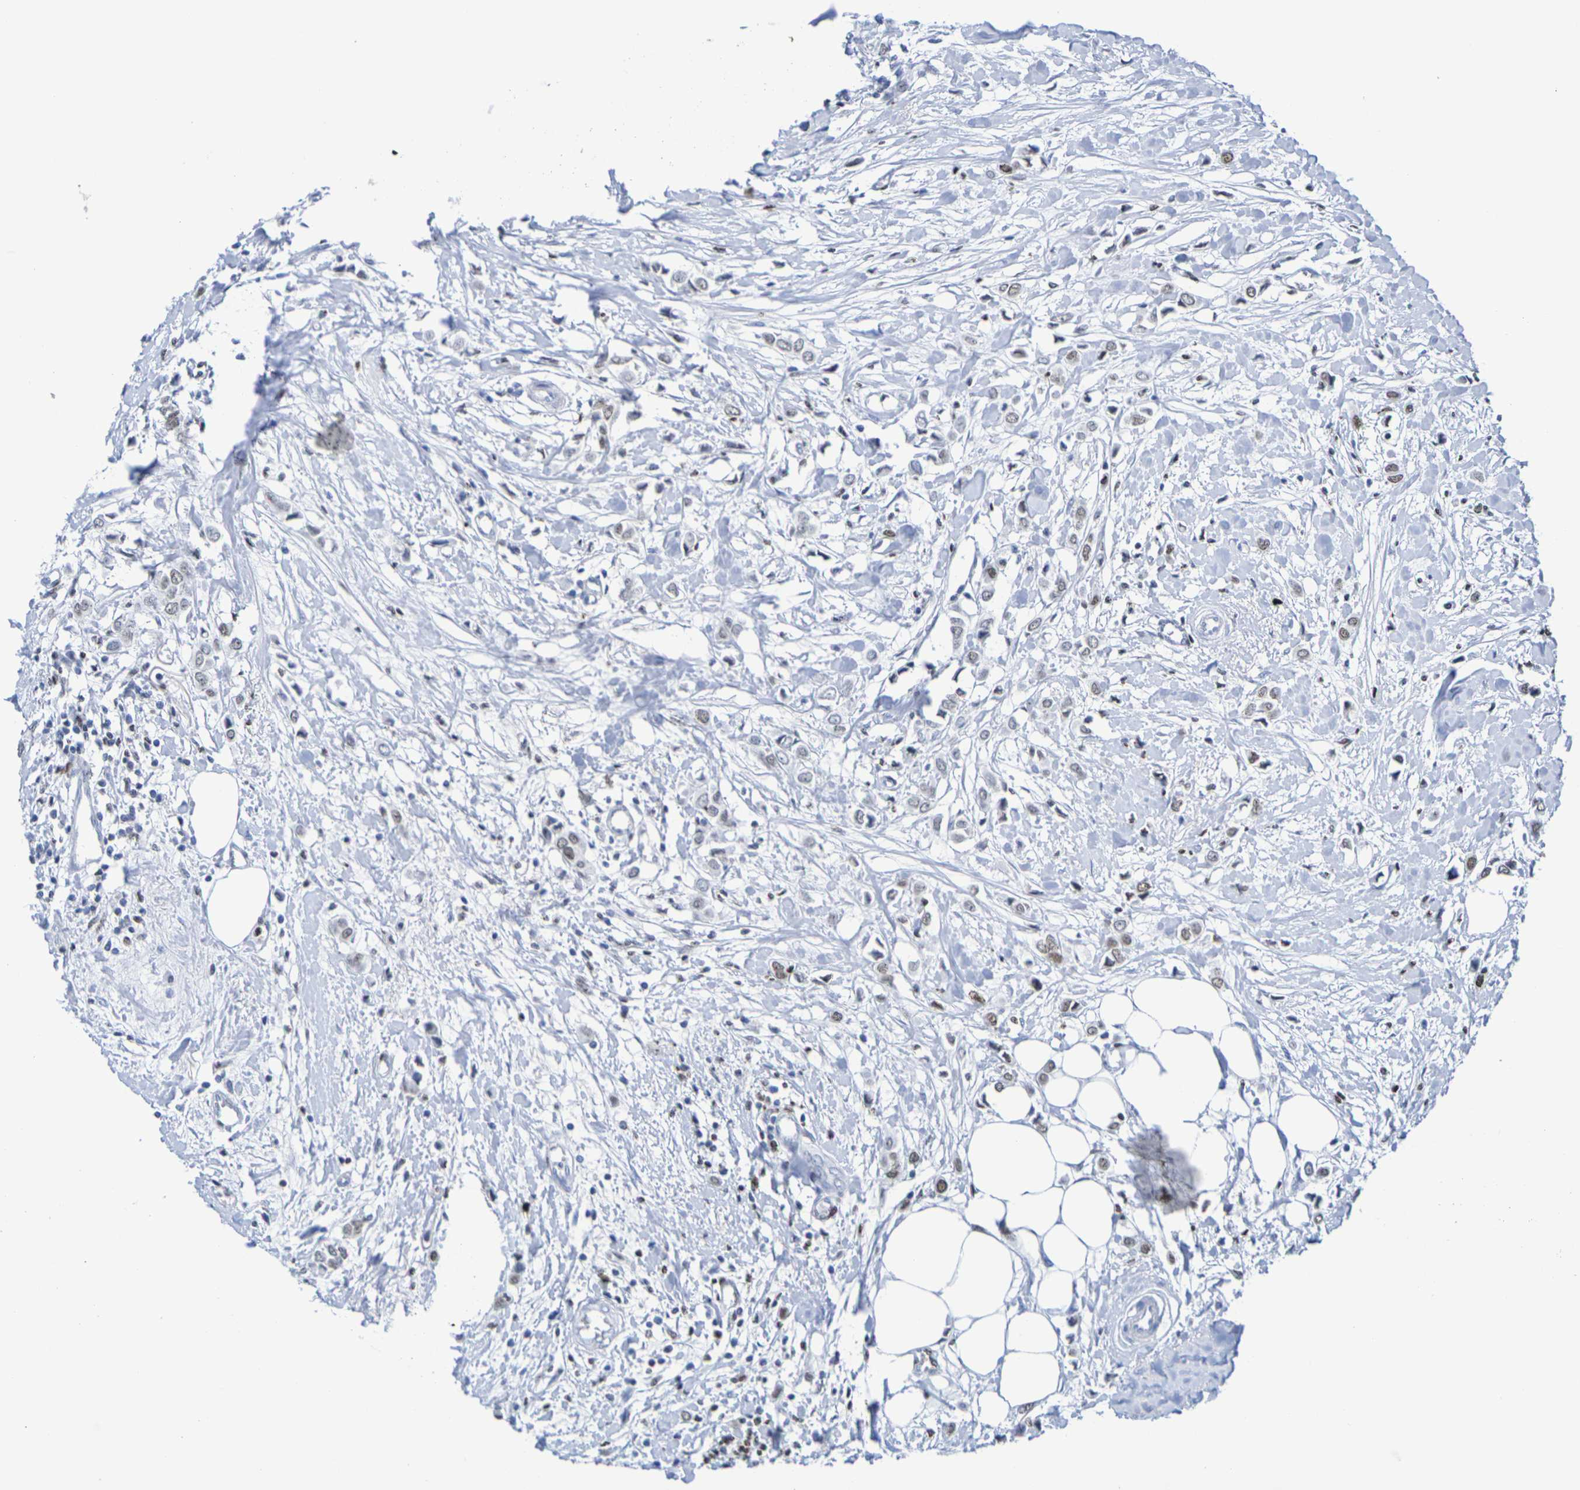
{"staining": {"intensity": "weak", "quantity": ">75%", "location": "nuclear"}, "tissue": "breast cancer", "cell_type": "Tumor cells", "image_type": "cancer", "snomed": [{"axis": "morphology", "description": "Lobular carcinoma"}, {"axis": "topography", "description": "Breast"}], "caption": "High-power microscopy captured an IHC micrograph of lobular carcinoma (breast), revealing weak nuclear expression in approximately >75% of tumor cells.", "gene": "H1-5", "patient": {"sex": "female", "age": 51}}